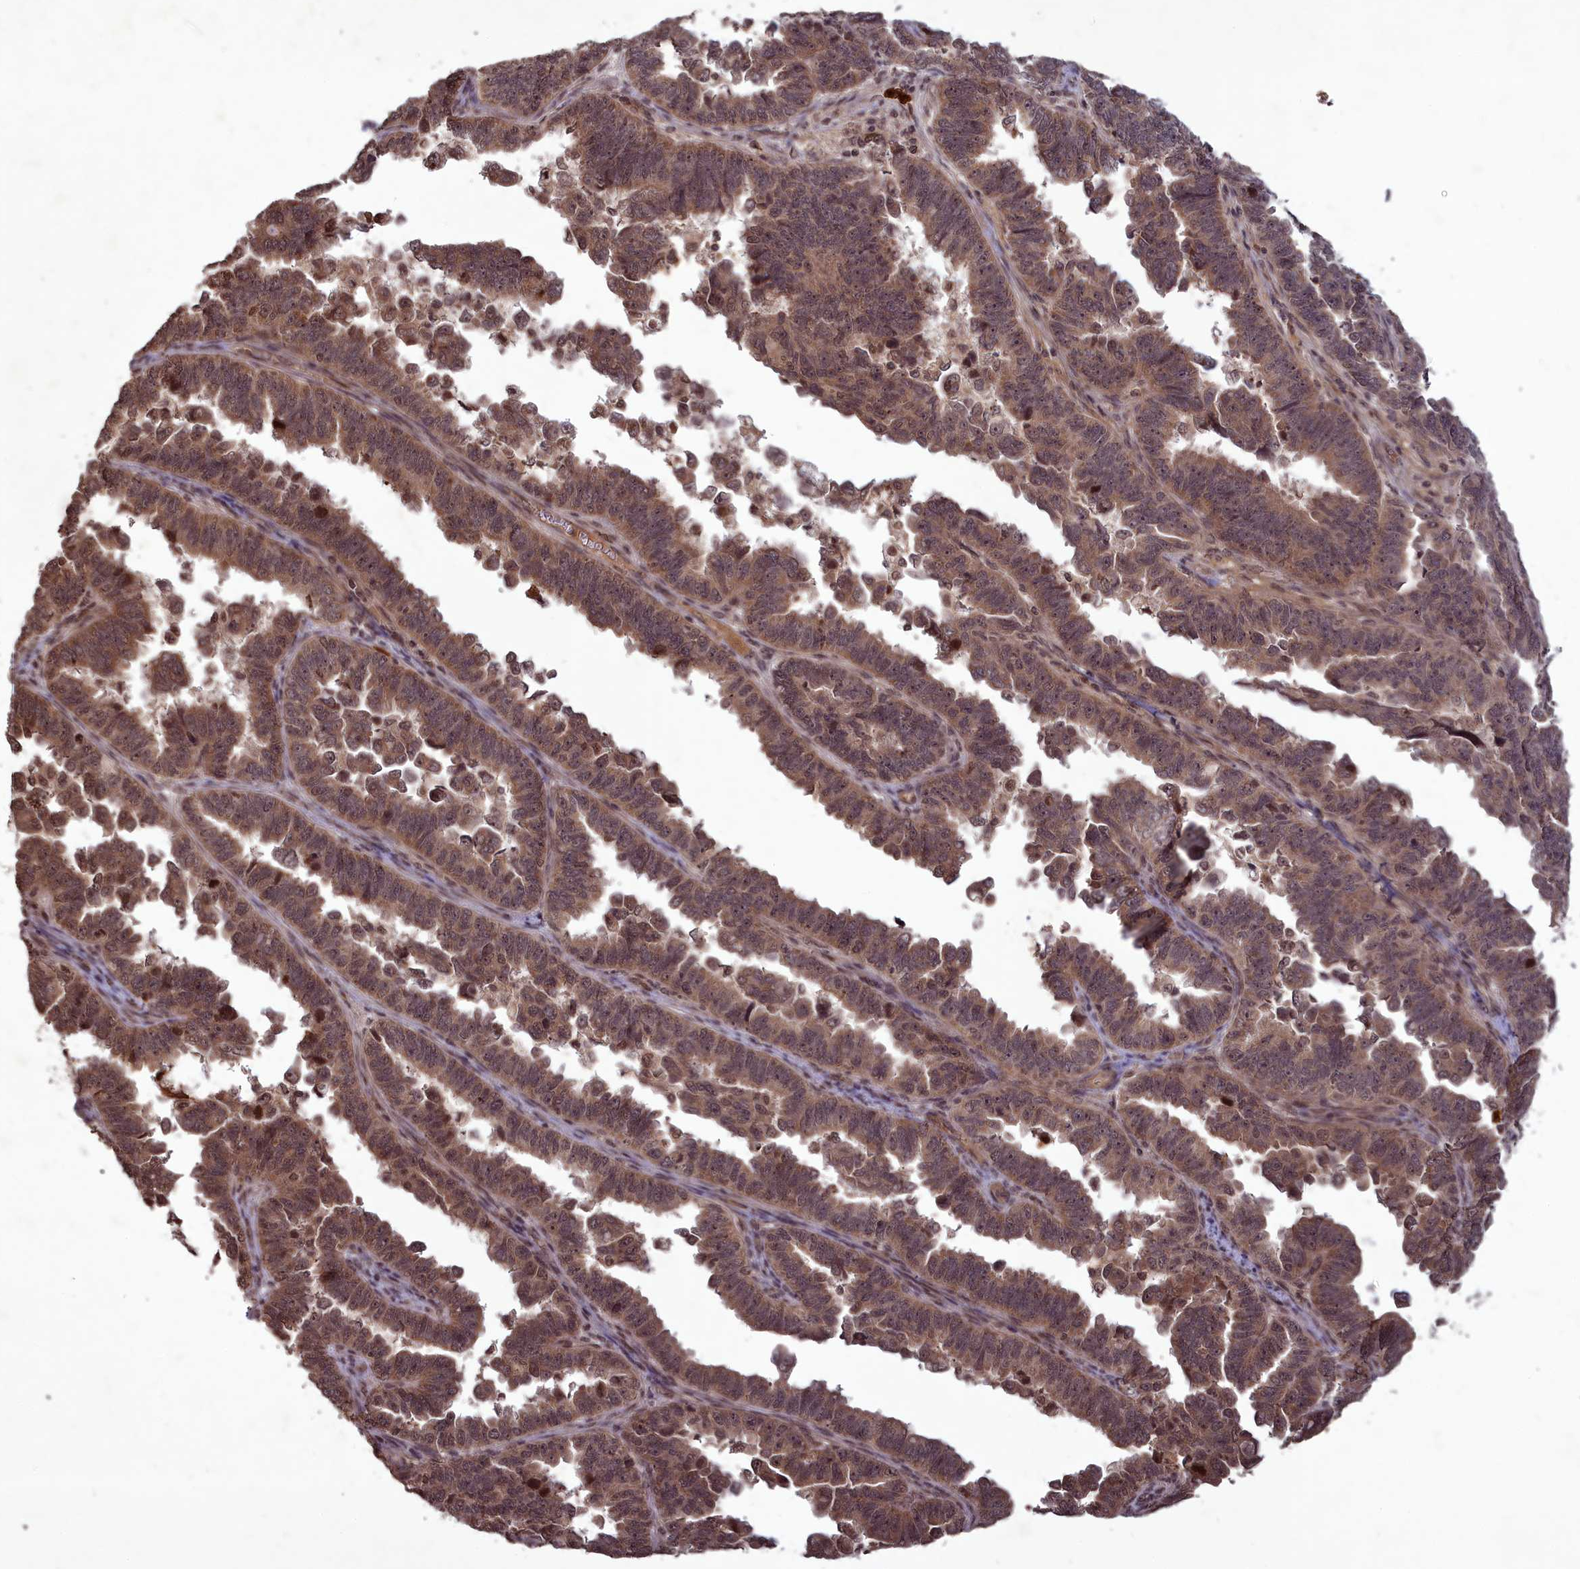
{"staining": {"intensity": "moderate", "quantity": ">75%", "location": "cytoplasmic/membranous,nuclear"}, "tissue": "endometrial cancer", "cell_type": "Tumor cells", "image_type": "cancer", "snomed": [{"axis": "morphology", "description": "Adenocarcinoma, NOS"}, {"axis": "topography", "description": "Endometrium"}], "caption": "This is a photomicrograph of IHC staining of adenocarcinoma (endometrial), which shows moderate positivity in the cytoplasmic/membranous and nuclear of tumor cells.", "gene": "SRMS", "patient": {"sex": "female", "age": 75}}